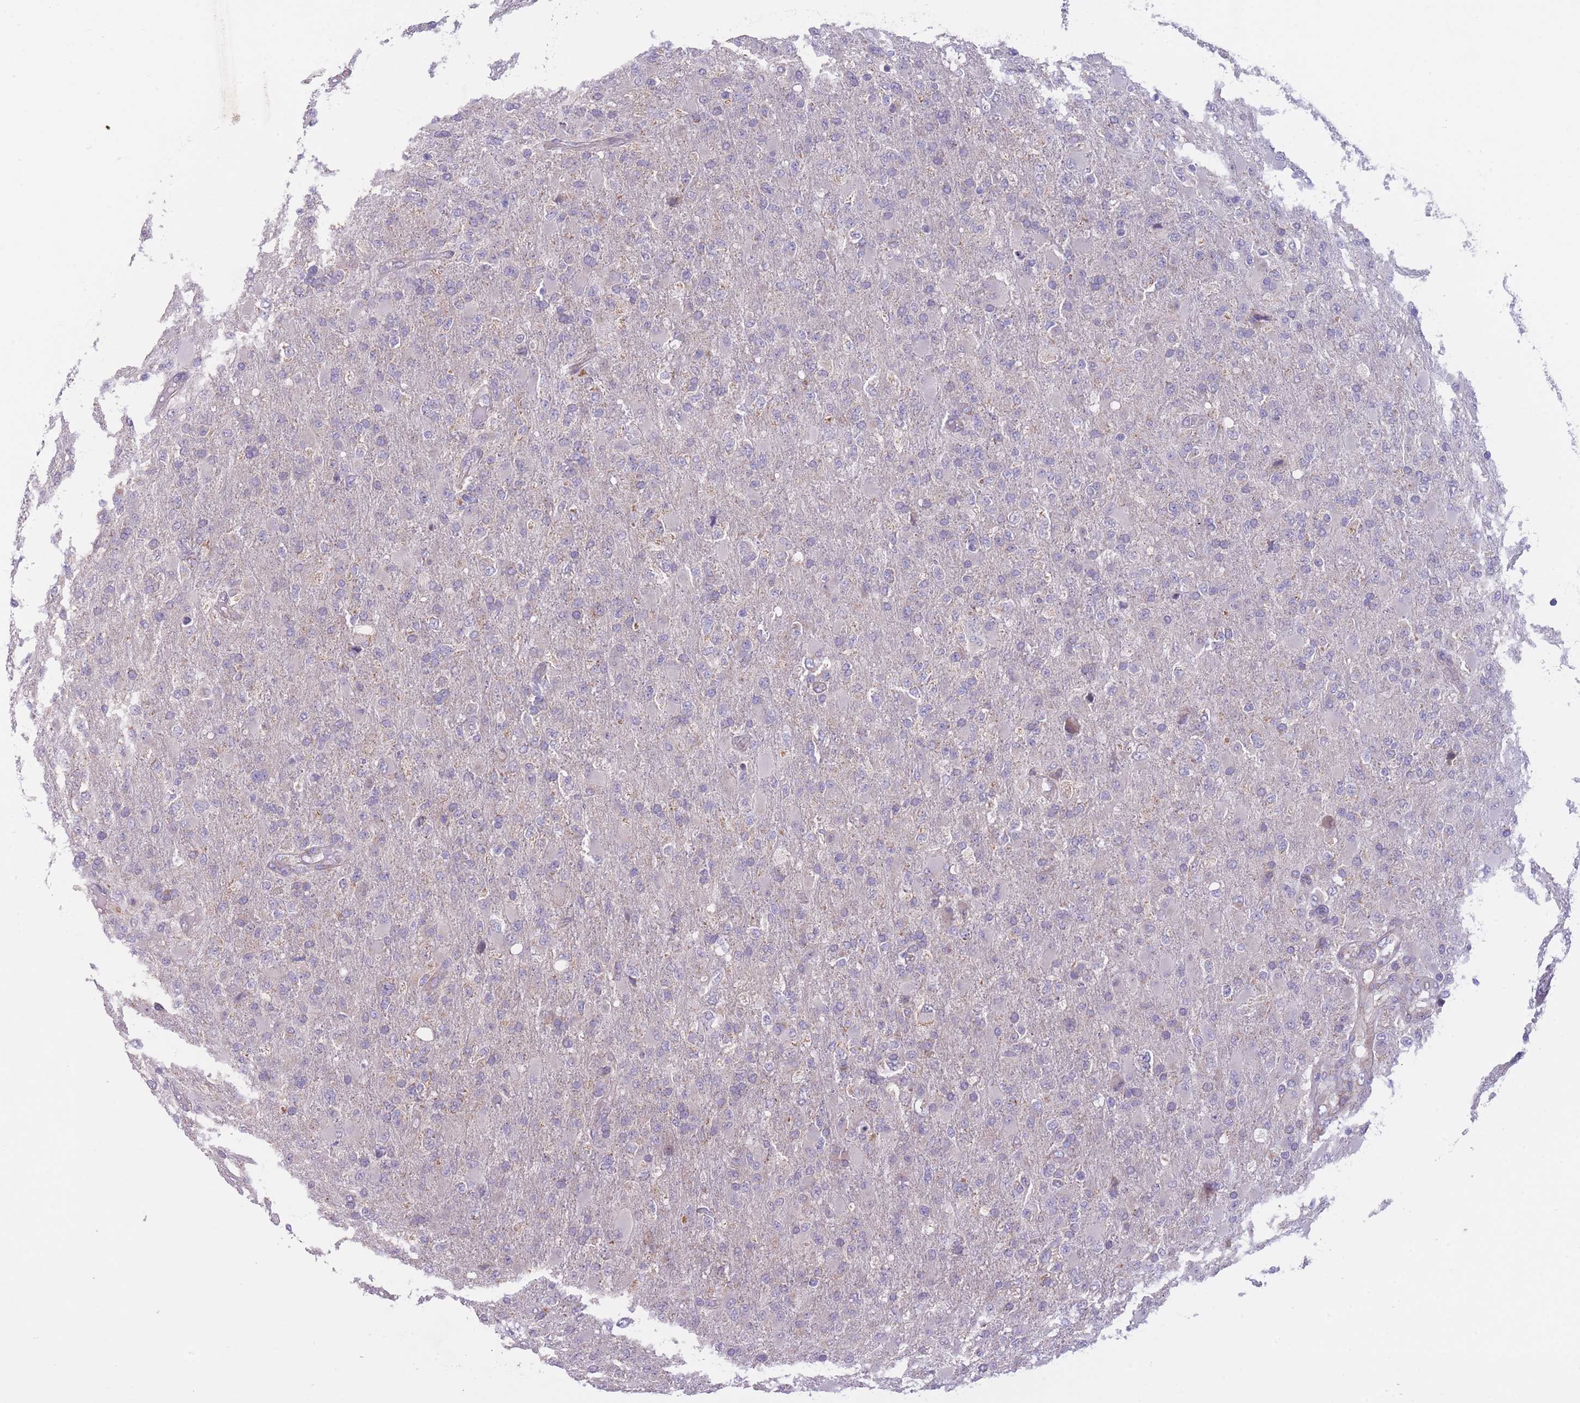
{"staining": {"intensity": "weak", "quantity": "<25%", "location": "cytoplasmic/membranous"}, "tissue": "glioma", "cell_type": "Tumor cells", "image_type": "cancer", "snomed": [{"axis": "morphology", "description": "Glioma, malignant, Low grade"}, {"axis": "topography", "description": "Brain"}], "caption": "DAB (3,3'-diaminobenzidine) immunohistochemical staining of human malignant low-grade glioma shows no significant staining in tumor cells.", "gene": "MRPS18C", "patient": {"sex": "male", "age": 65}}